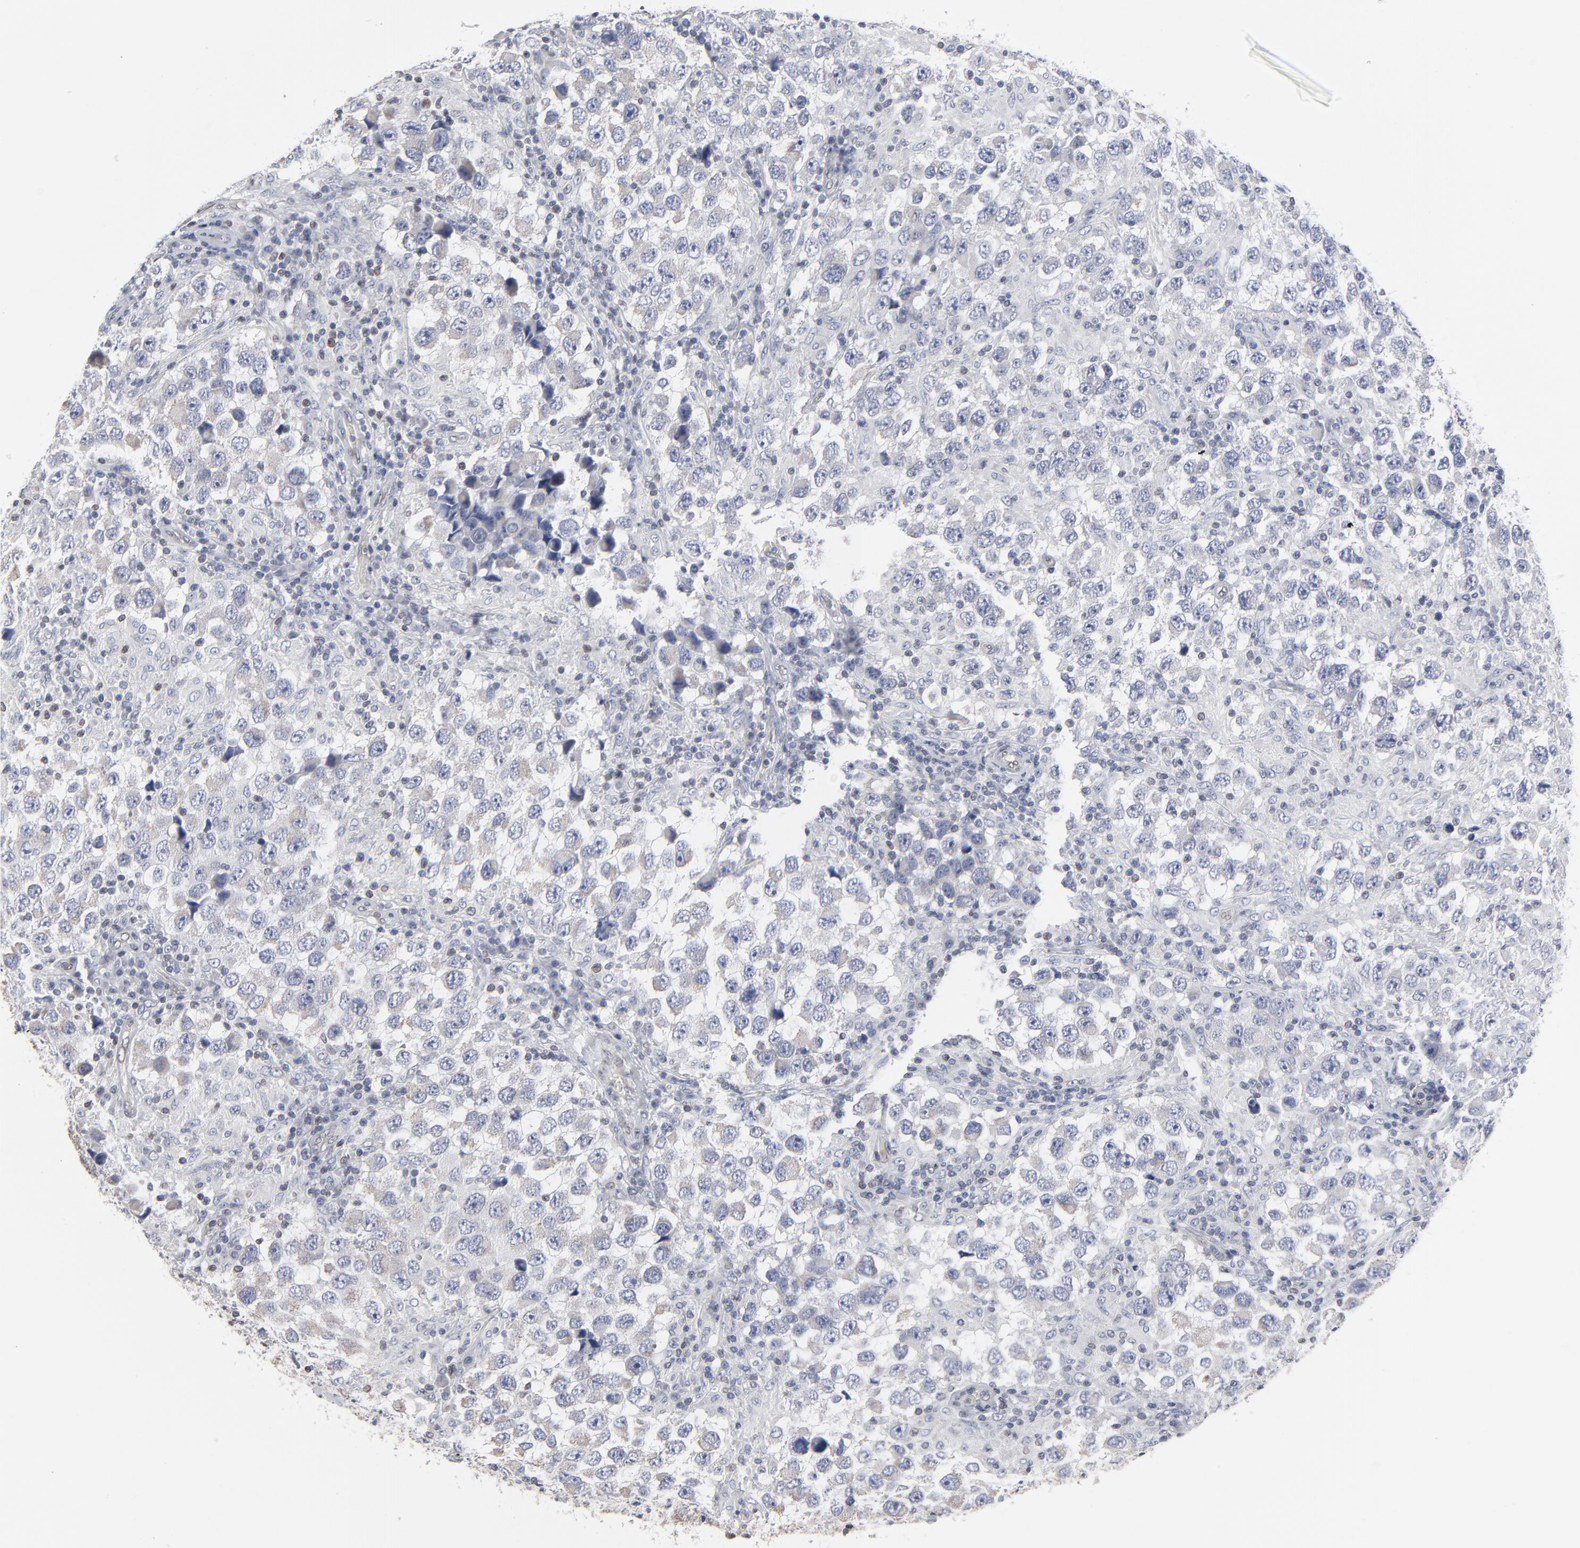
{"staining": {"intensity": "negative", "quantity": "none", "location": "none"}, "tissue": "testis cancer", "cell_type": "Tumor cells", "image_type": "cancer", "snomed": [{"axis": "morphology", "description": "Carcinoma, Embryonal, NOS"}, {"axis": "topography", "description": "Testis"}], "caption": "There is no significant staining in tumor cells of testis cancer (embryonal carcinoma).", "gene": "SYNE2", "patient": {"sex": "male", "age": 21}}